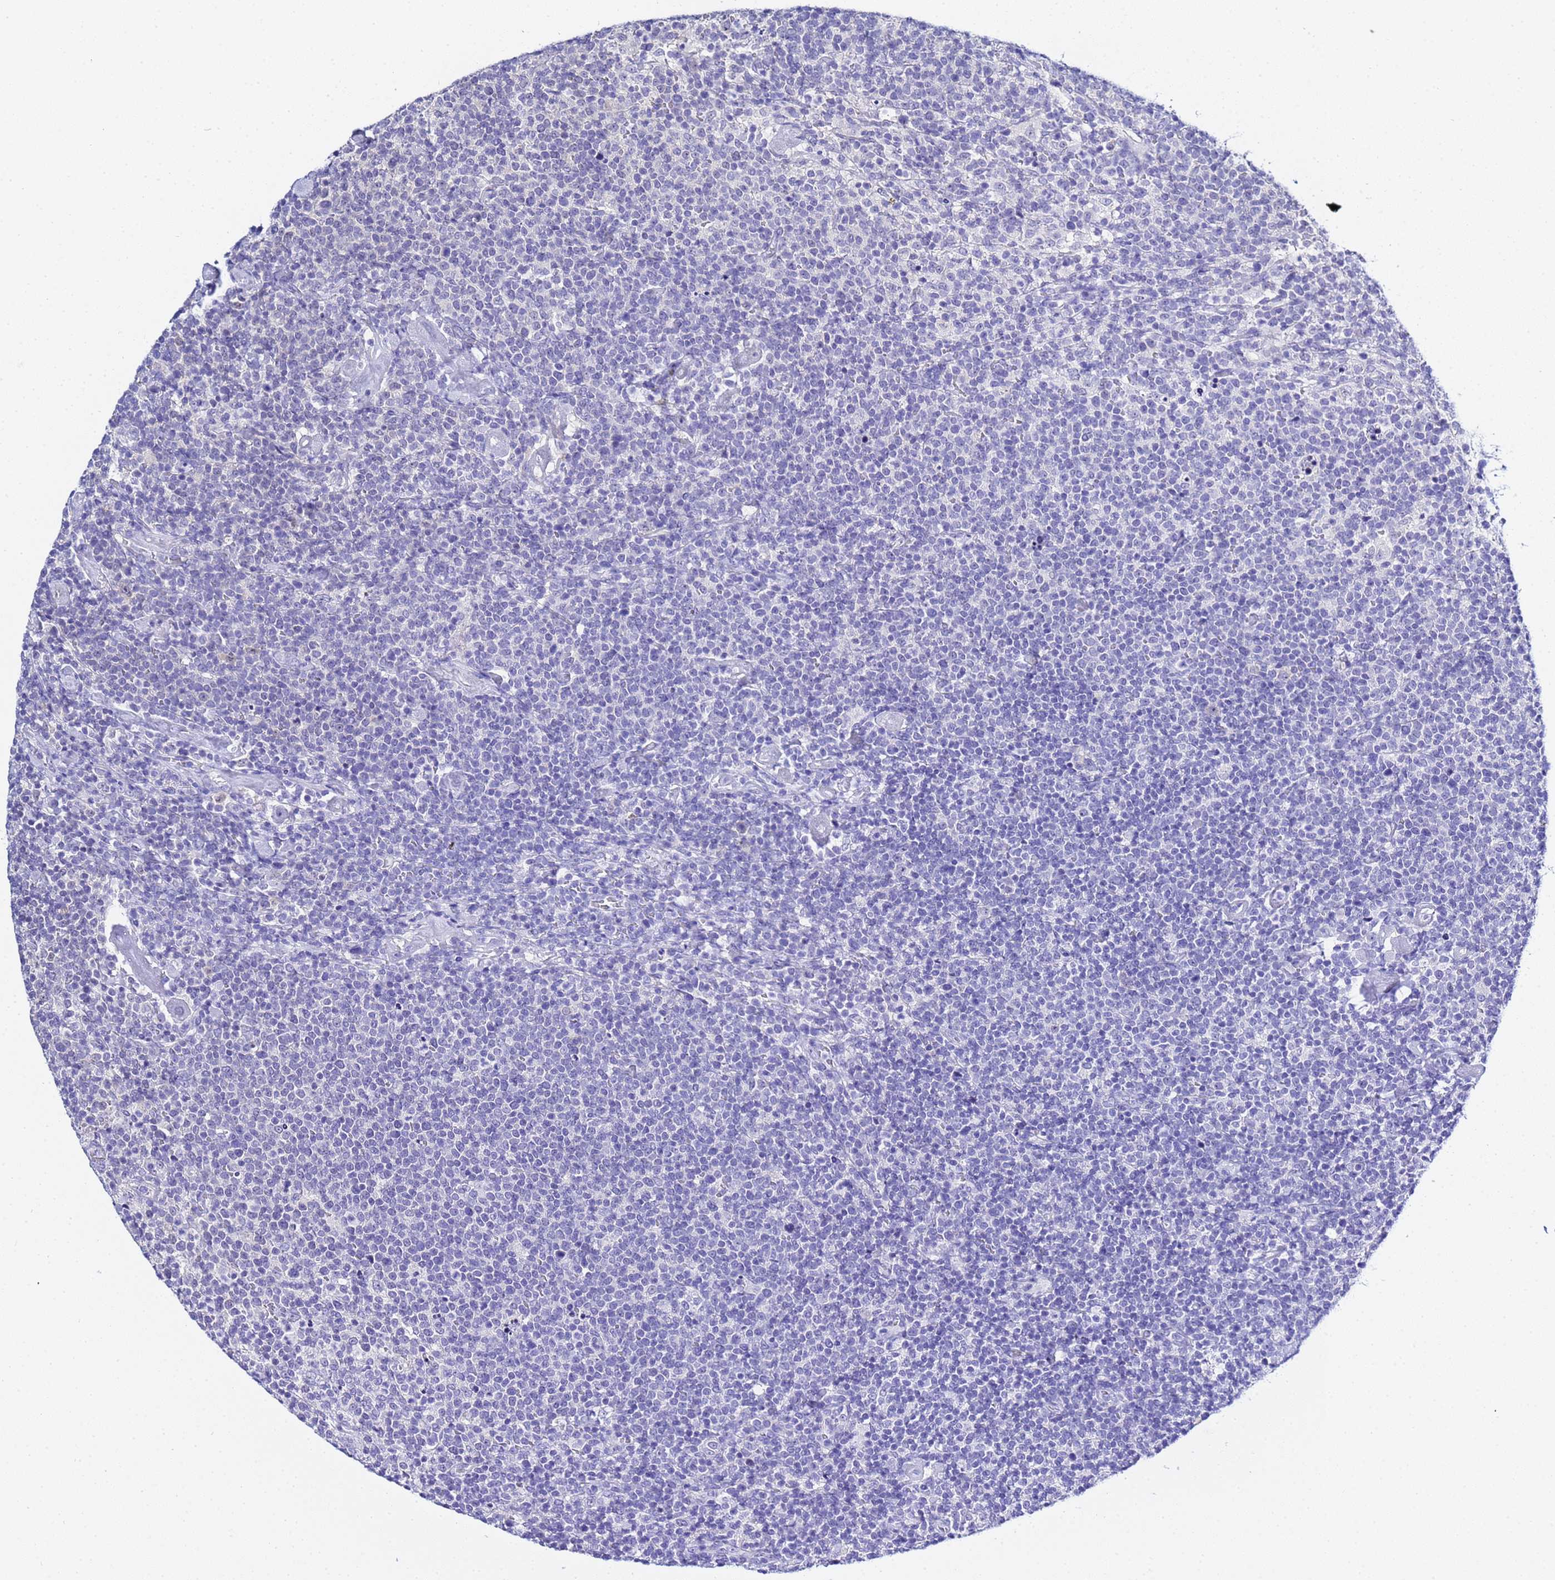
{"staining": {"intensity": "negative", "quantity": "none", "location": "none"}, "tissue": "lymphoma", "cell_type": "Tumor cells", "image_type": "cancer", "snomed": [{"axis": "morphology", "description": "Malignant lymphoma, non-Hodgkin's type, High grade"}, {"axis": "topography", "description": "Lymph node"}], "caption": "The image displays no significant positivity in tumor cells of malignant lymphoma, non-Hodgkin's type (high-grade).", "gene": "ACTL6B", "patient": {"sex": "male", "age": 61}}